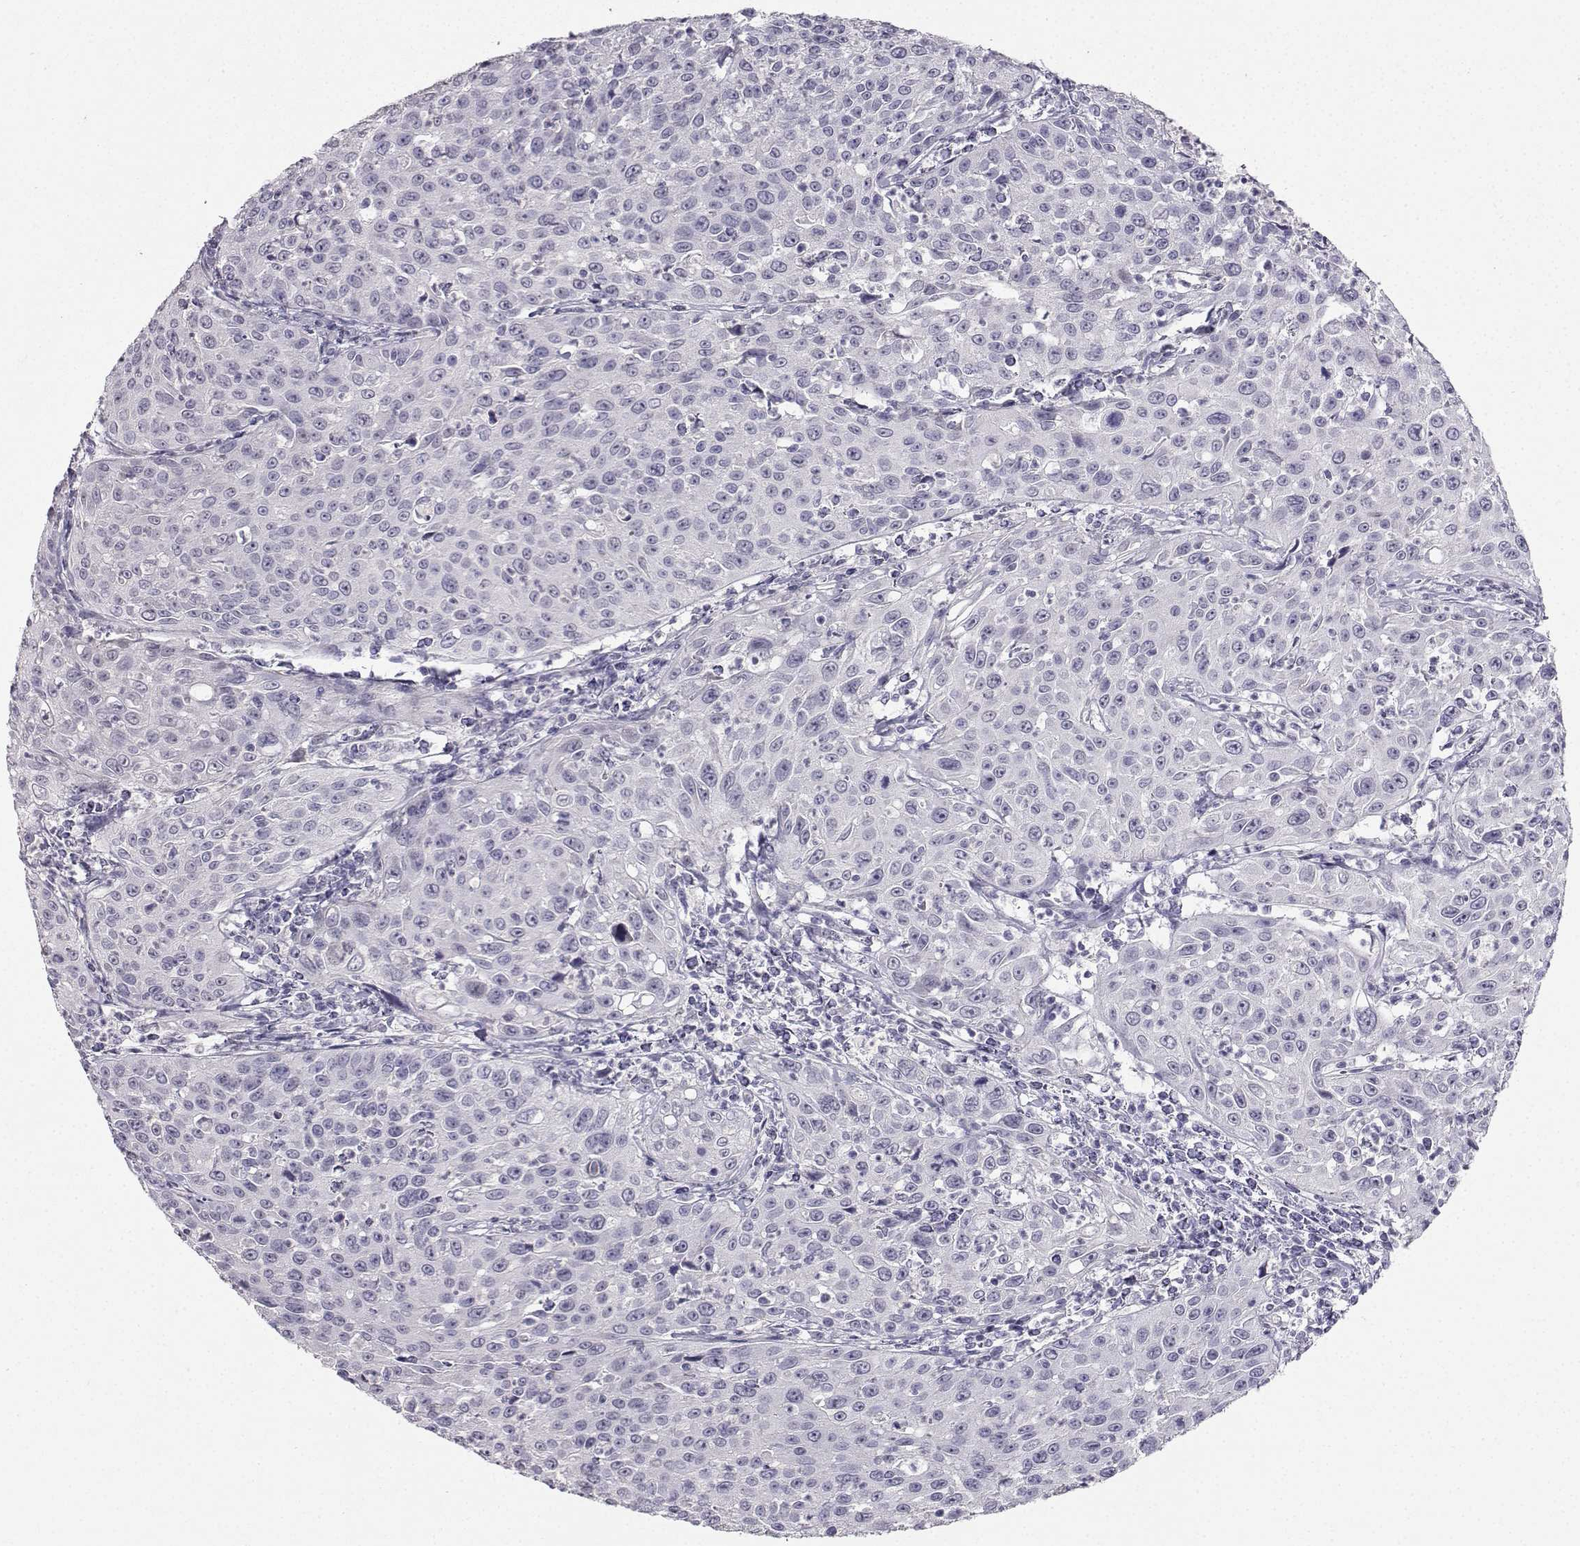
{"staining": {"intensity": "weak", "quantity": "<25%", "location": "cytoplasmic/membranous"}, "tissue": "cervical cancer", "cell_type": "Tumor cells", "image_type": "cancer", "snomed": [{"axis": "morphology", "description": "Squamous cell carcinoma, NOS"}, {"axis": "topography", "description": "Cervix"}], "caption": "This is an immunohistochemistry image of human cervical squamous cell carcinoma. There is no staining in tumor cells.", "gene": "CARTPT", "patient": {"sex": "female", "age": 26}}